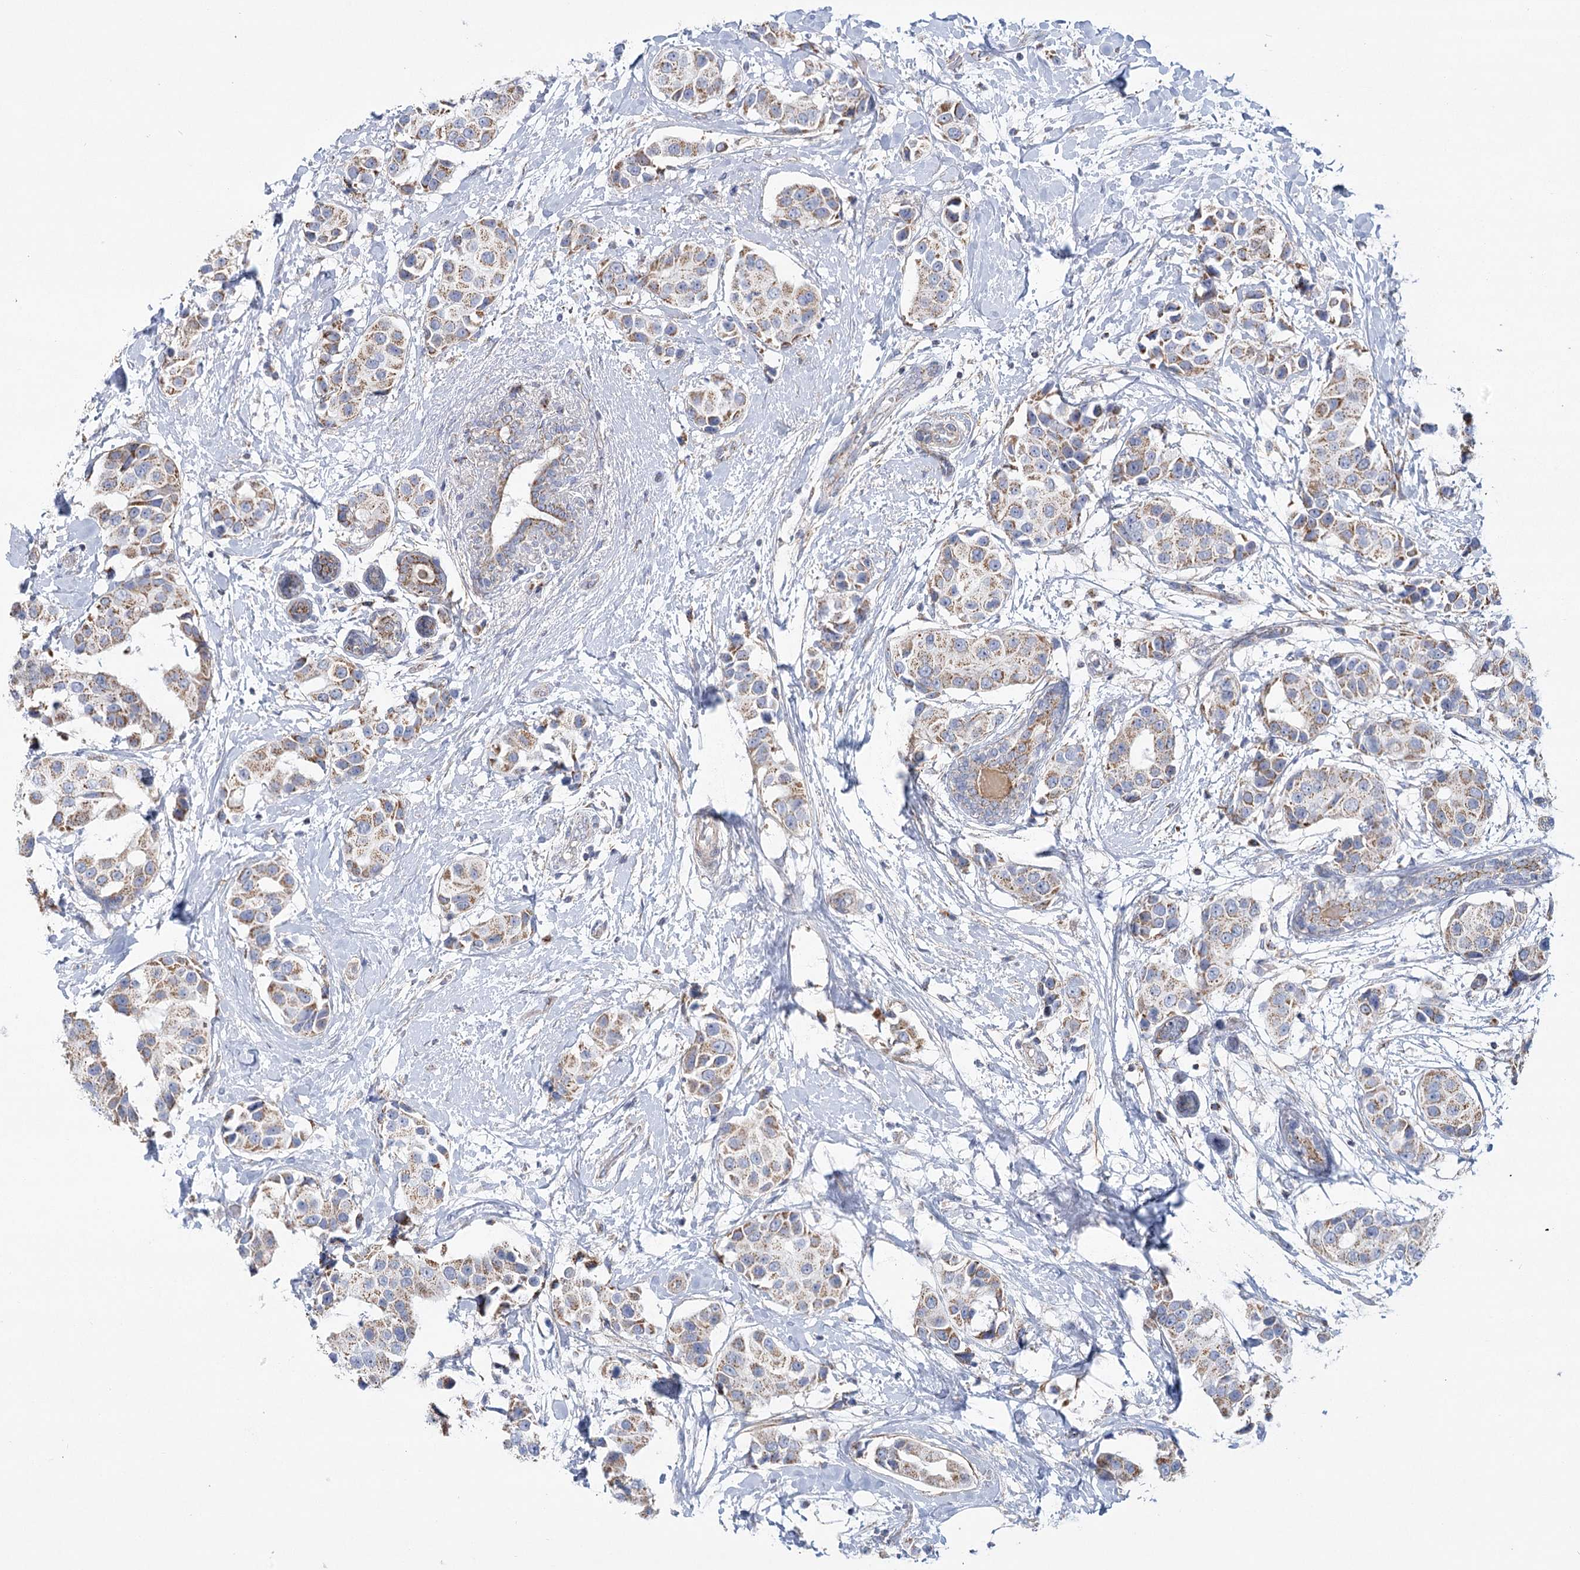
{"staining": {"intensity": "moderate", "quantity": ">75%", "location": "cytoplasmic/membranous"}, "tissue": "breast cancer", "cell_type": "Tumor cells", "image_type": "cancer", "snomed": [{"axis": "morphology", "description": "Normal tissue, NOS"}, {"axis": "morphology", "description": "Duct carcinoma"}, {"axis": "topography", "description": "Breast"}], "caption": "Breast cancer tissue exhibits moderate cytoplasmic/membranous staining in about >75% of tumor cells, visualized by immunohistochemistry.", "gene": "SNX7", "patient": {"sex": "female", "age": 39}}